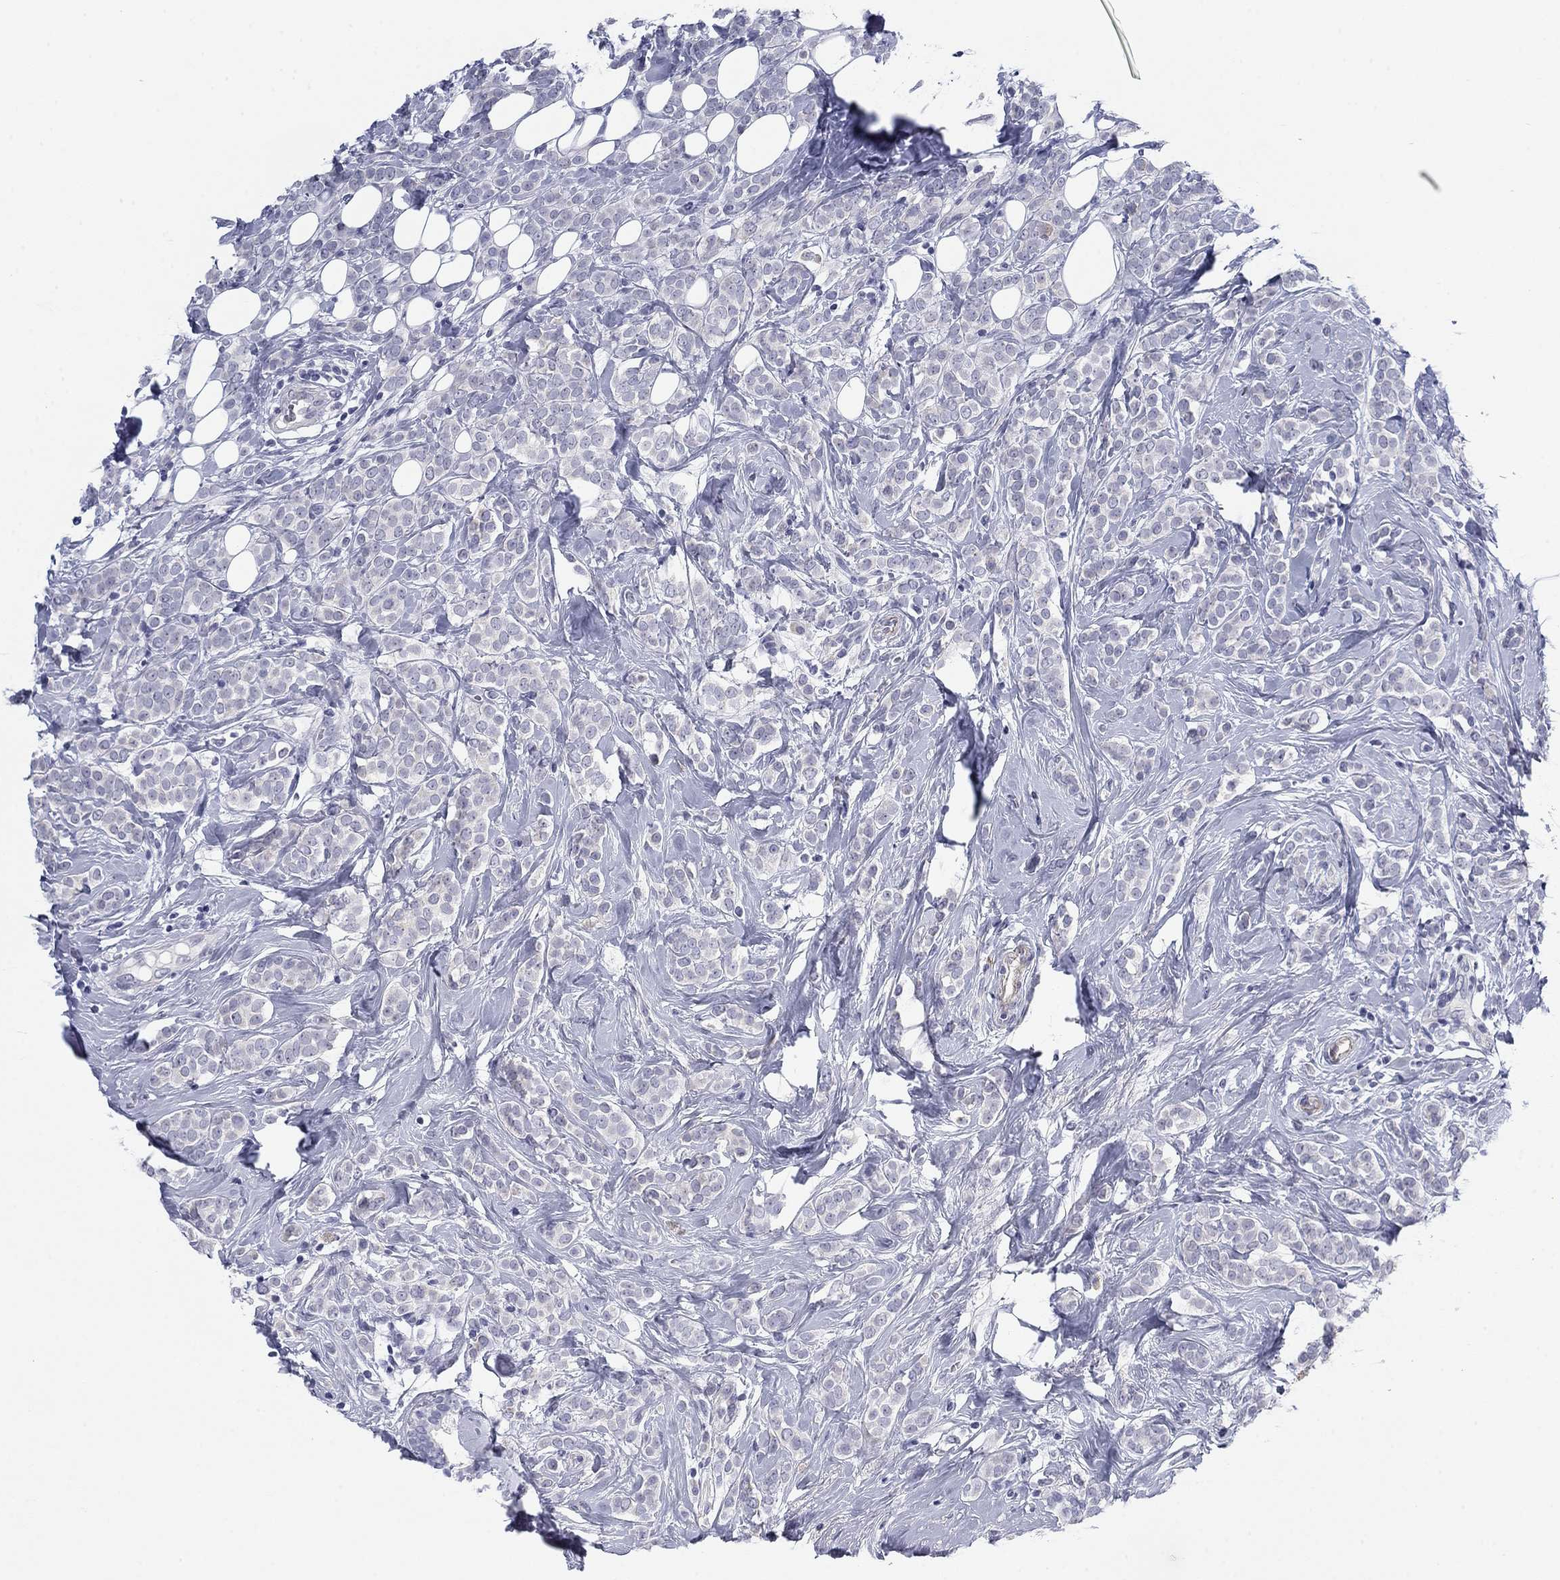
{"staining": {"intensity": "negative", "quantity": "none", "location": "none"}, "tissue": "breast cancer", "cell_type": "Tumor cells", "image_type": "cancer", "snomed": [{"axis": "morphology", "description": "Lobular carcinoma"}, {"axis": "topography", "description": "Breast"}], "caption": "Immunohistochemistry (IHC) of human breast lobular carcinoma reveals no staining in tumor cells. (DAB (3,3'-diaminobenzidine) IHC, high magnification).", "gene": "PRPH", "patient": {"sex": "female", "age": 49}}